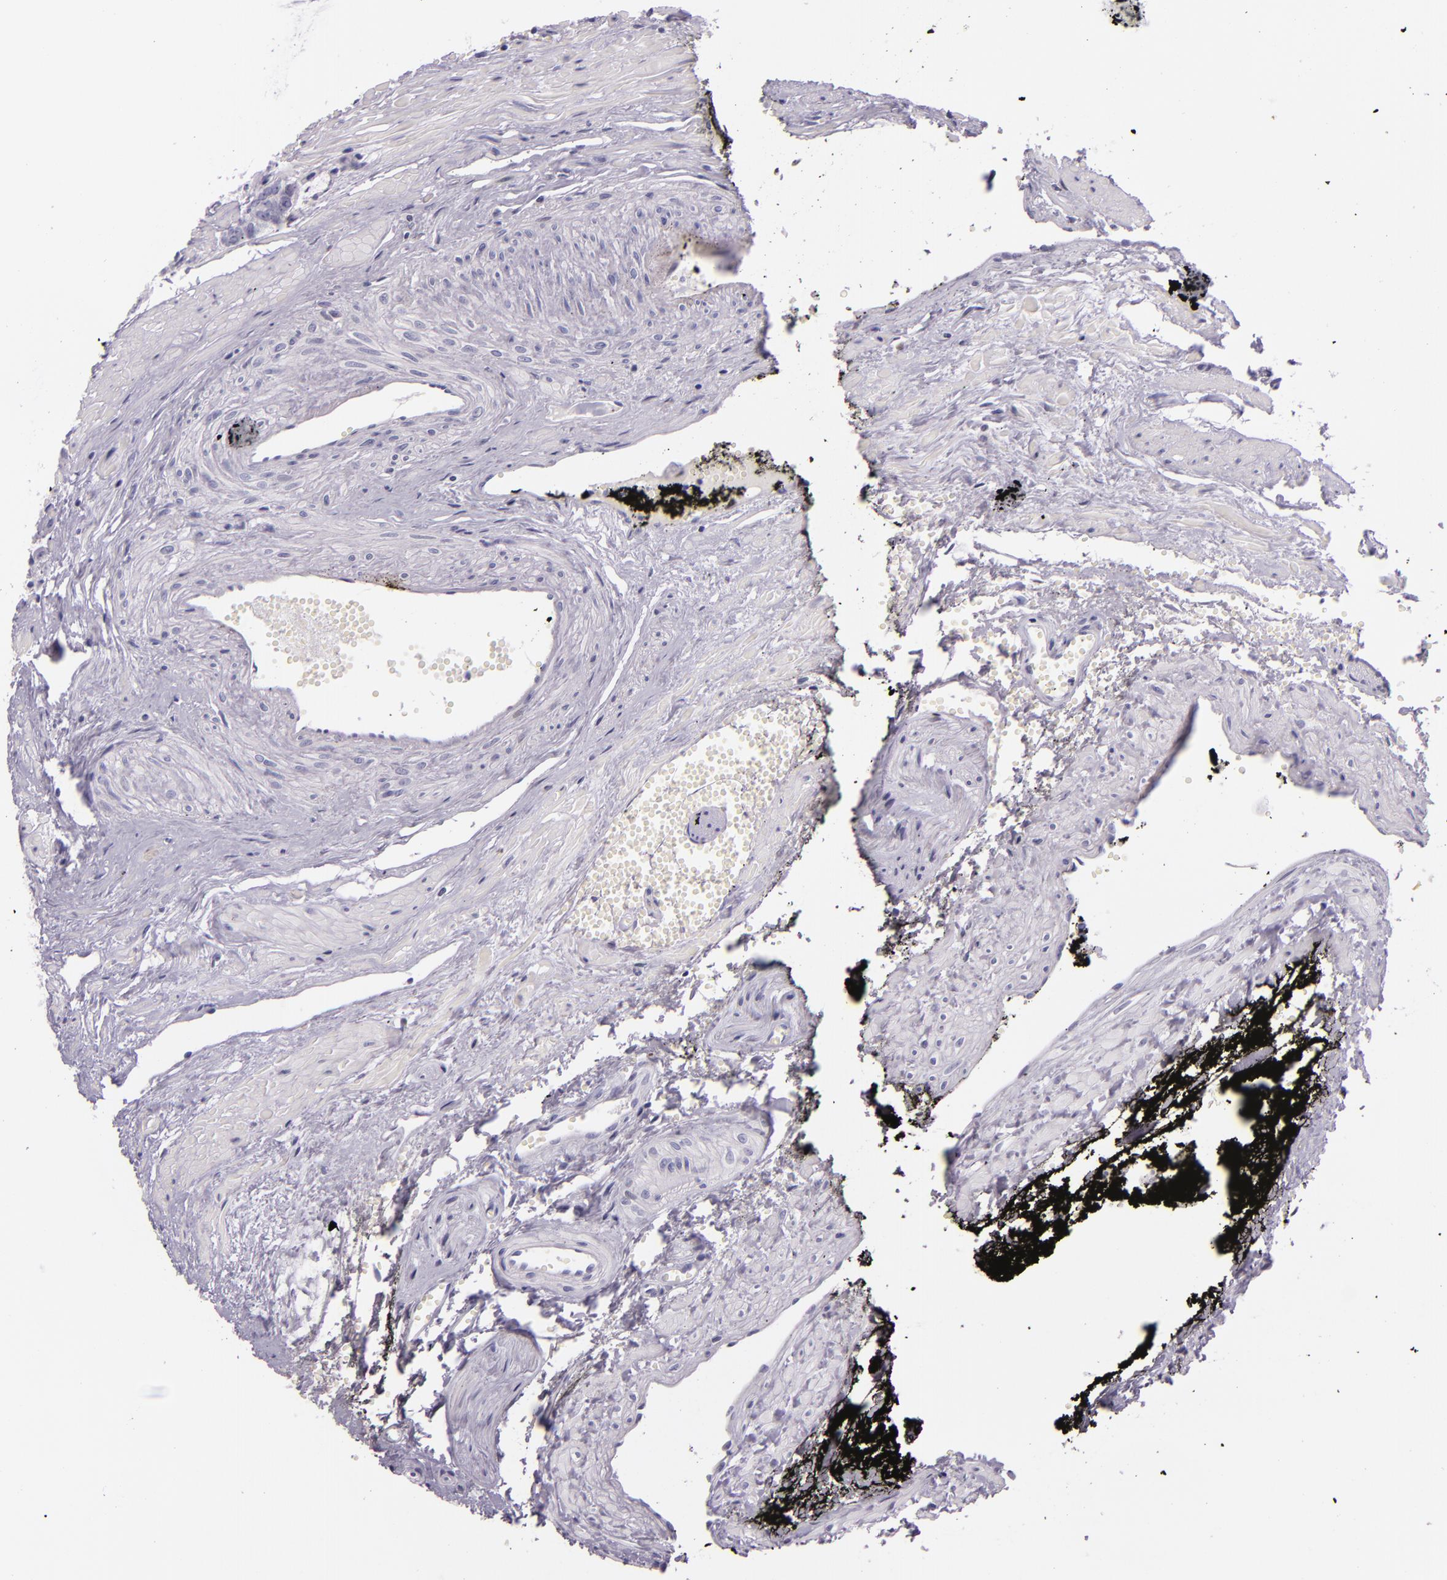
{"staining": {"intensity": "negative", "quantity": "none", "location": "none"}, "tissue": "prostate cancer", "cell_type": "Tumor cells", "image_type": "cancer", "snomed": [{"axis": "morphology", "description": "Adenocarcinoma, High grade"}, {"axis": "topography", "description": "Prostate"}], "caption": "Micrograph shows no significant protein positivity in tumor cells of prostate cancer (high-grade adenocarcinoma).", "gene": "HSP90AA1", "patient": {"sex": "male", "age": 56}}